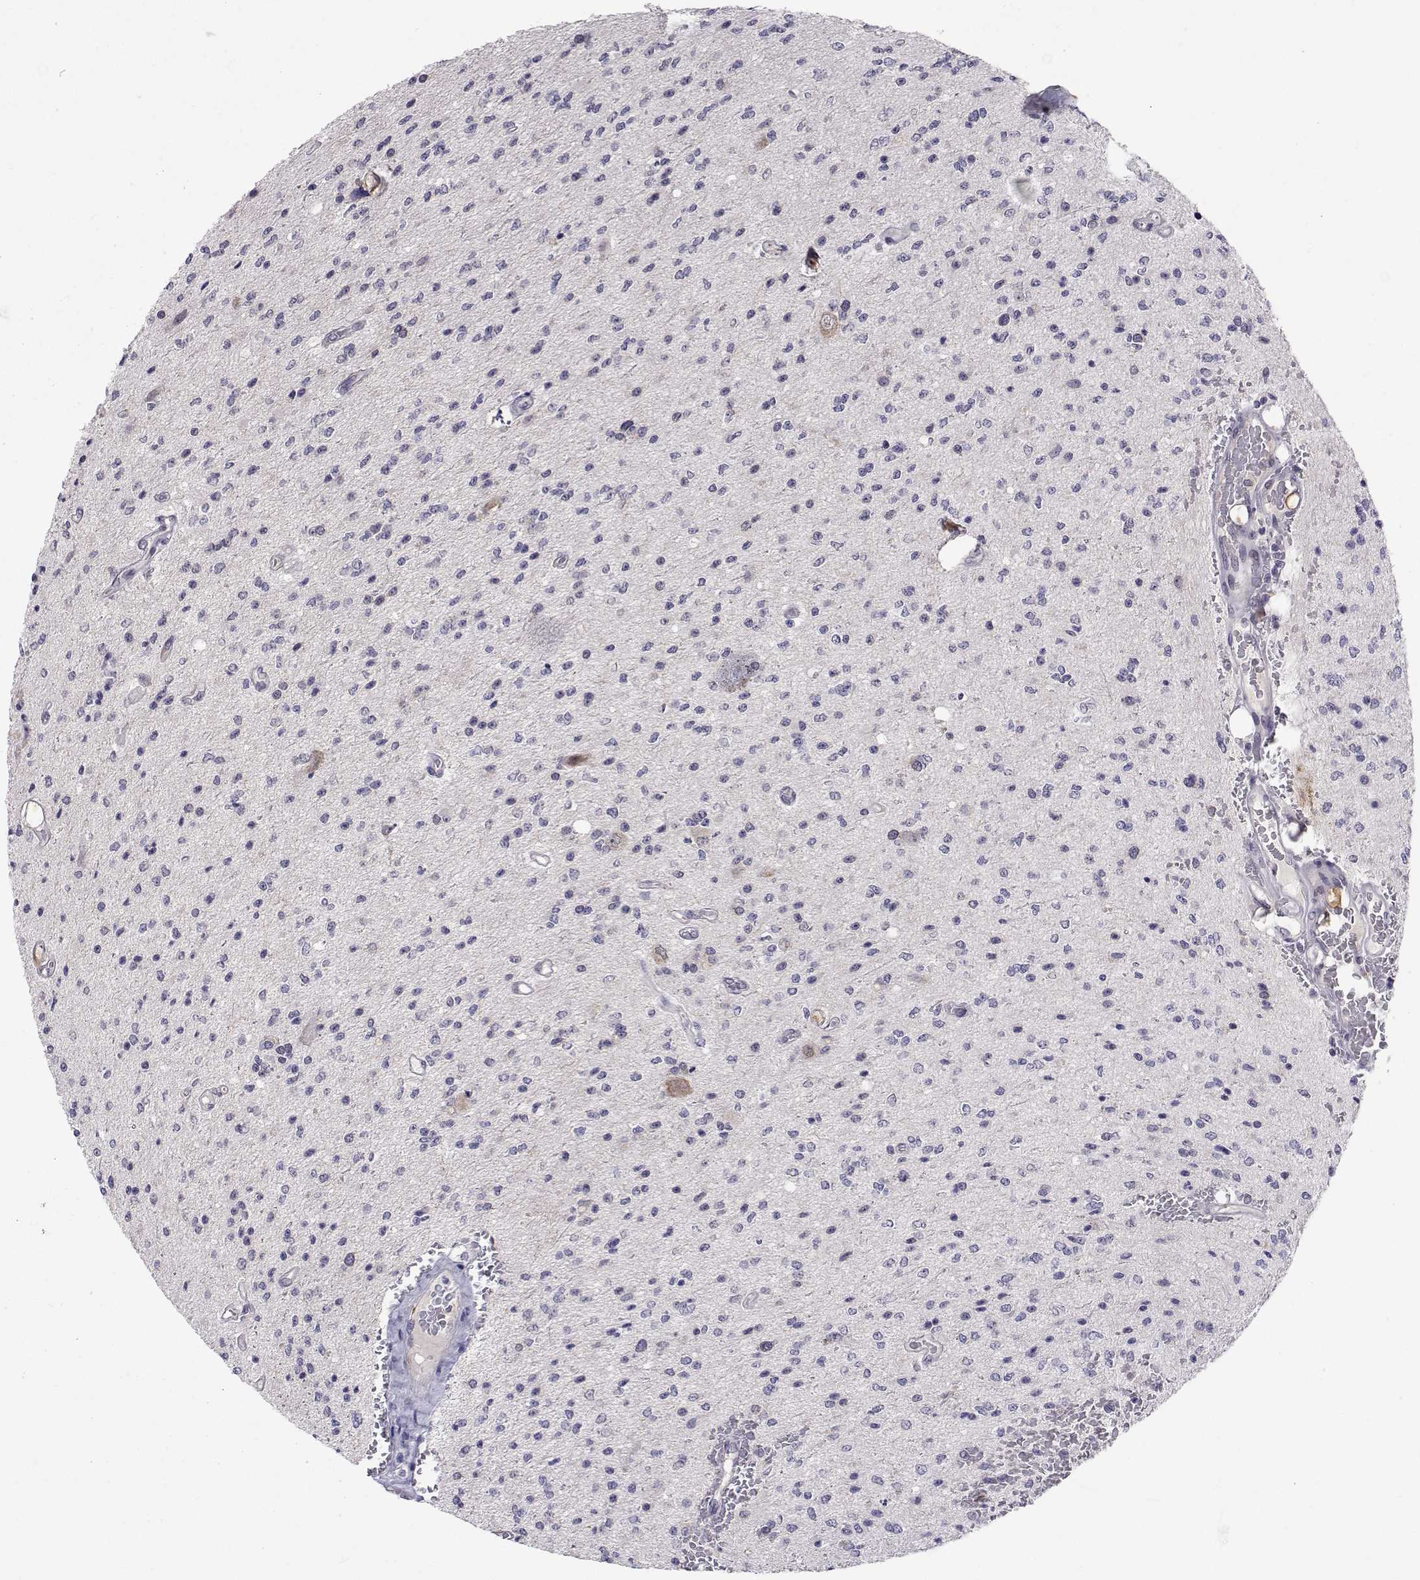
{"staining": {"intensity": "negative", "quantity": "none", "location": "none"}, "tissue": "glioma", "cell_type": "Tumor cells", "image_type": "cancer", "snomed": [{"axis": "morphology", "description": "Glioma, malignant, Low grade"}, {"axis": "topography", "description": "Brain"}], "caption": "Image shows no significant protein positivity in tumor cells of glioma.", "gene": "SLC6A3", "patient": {"sex": "male", "age": 67}}